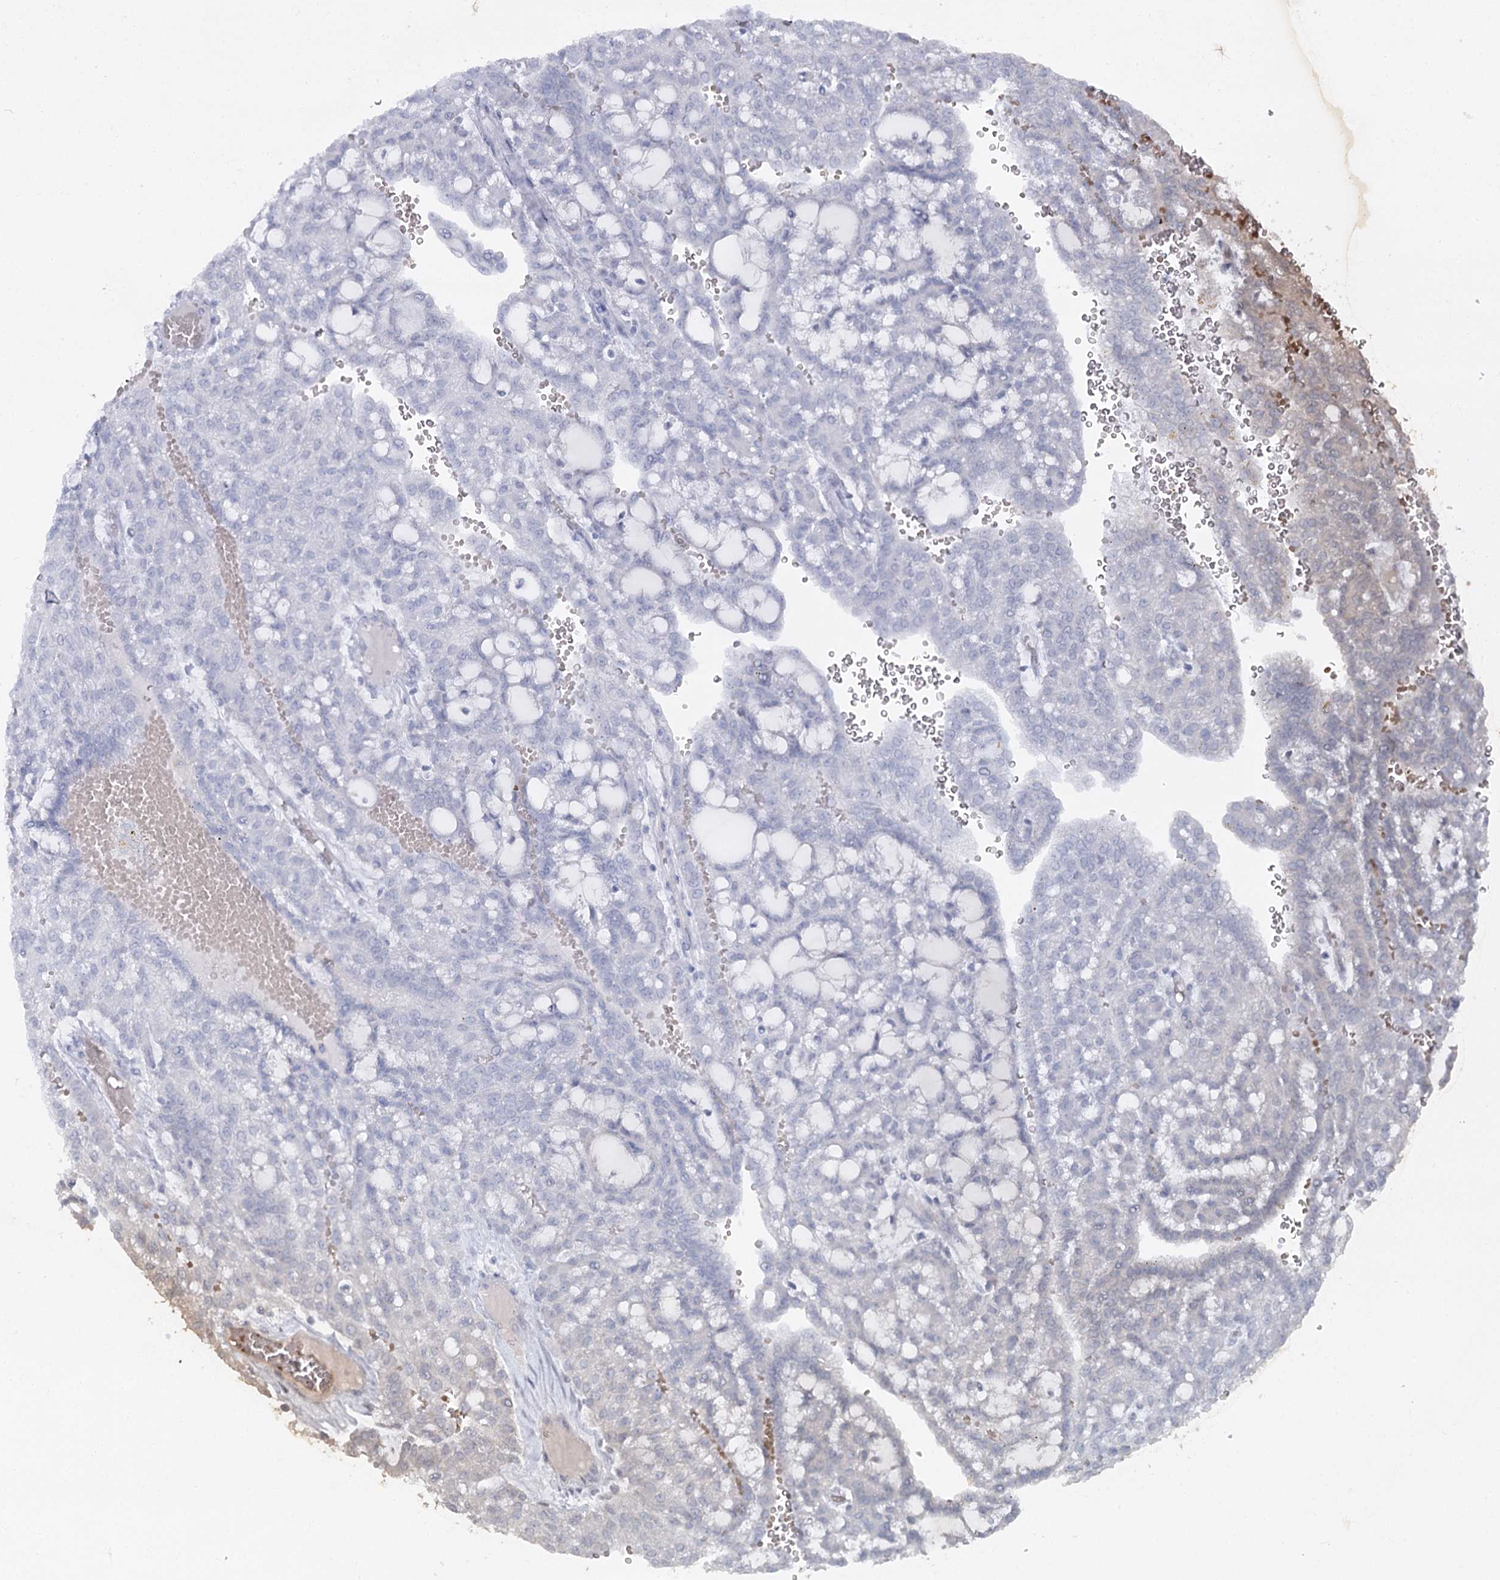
{"staining": {"intensity": "negative", "quantity": "none", "location": "none"}, "tissue": "renal cancer", "cell_type": "Tumor cells", "image_type": "cancer", "snomed": [{"axis": "morphology", "description": "Adenocarcinoma, NOS"}, {"axis": "topography", "description": "Kidney"}], "caption": "The immunohistochemistry micrograph has no significant staining in tumor cells of adenocarcinoma (renal) tissue.", "gene": "IFIT5", "patient": {"sex": "male", "age": 63}}